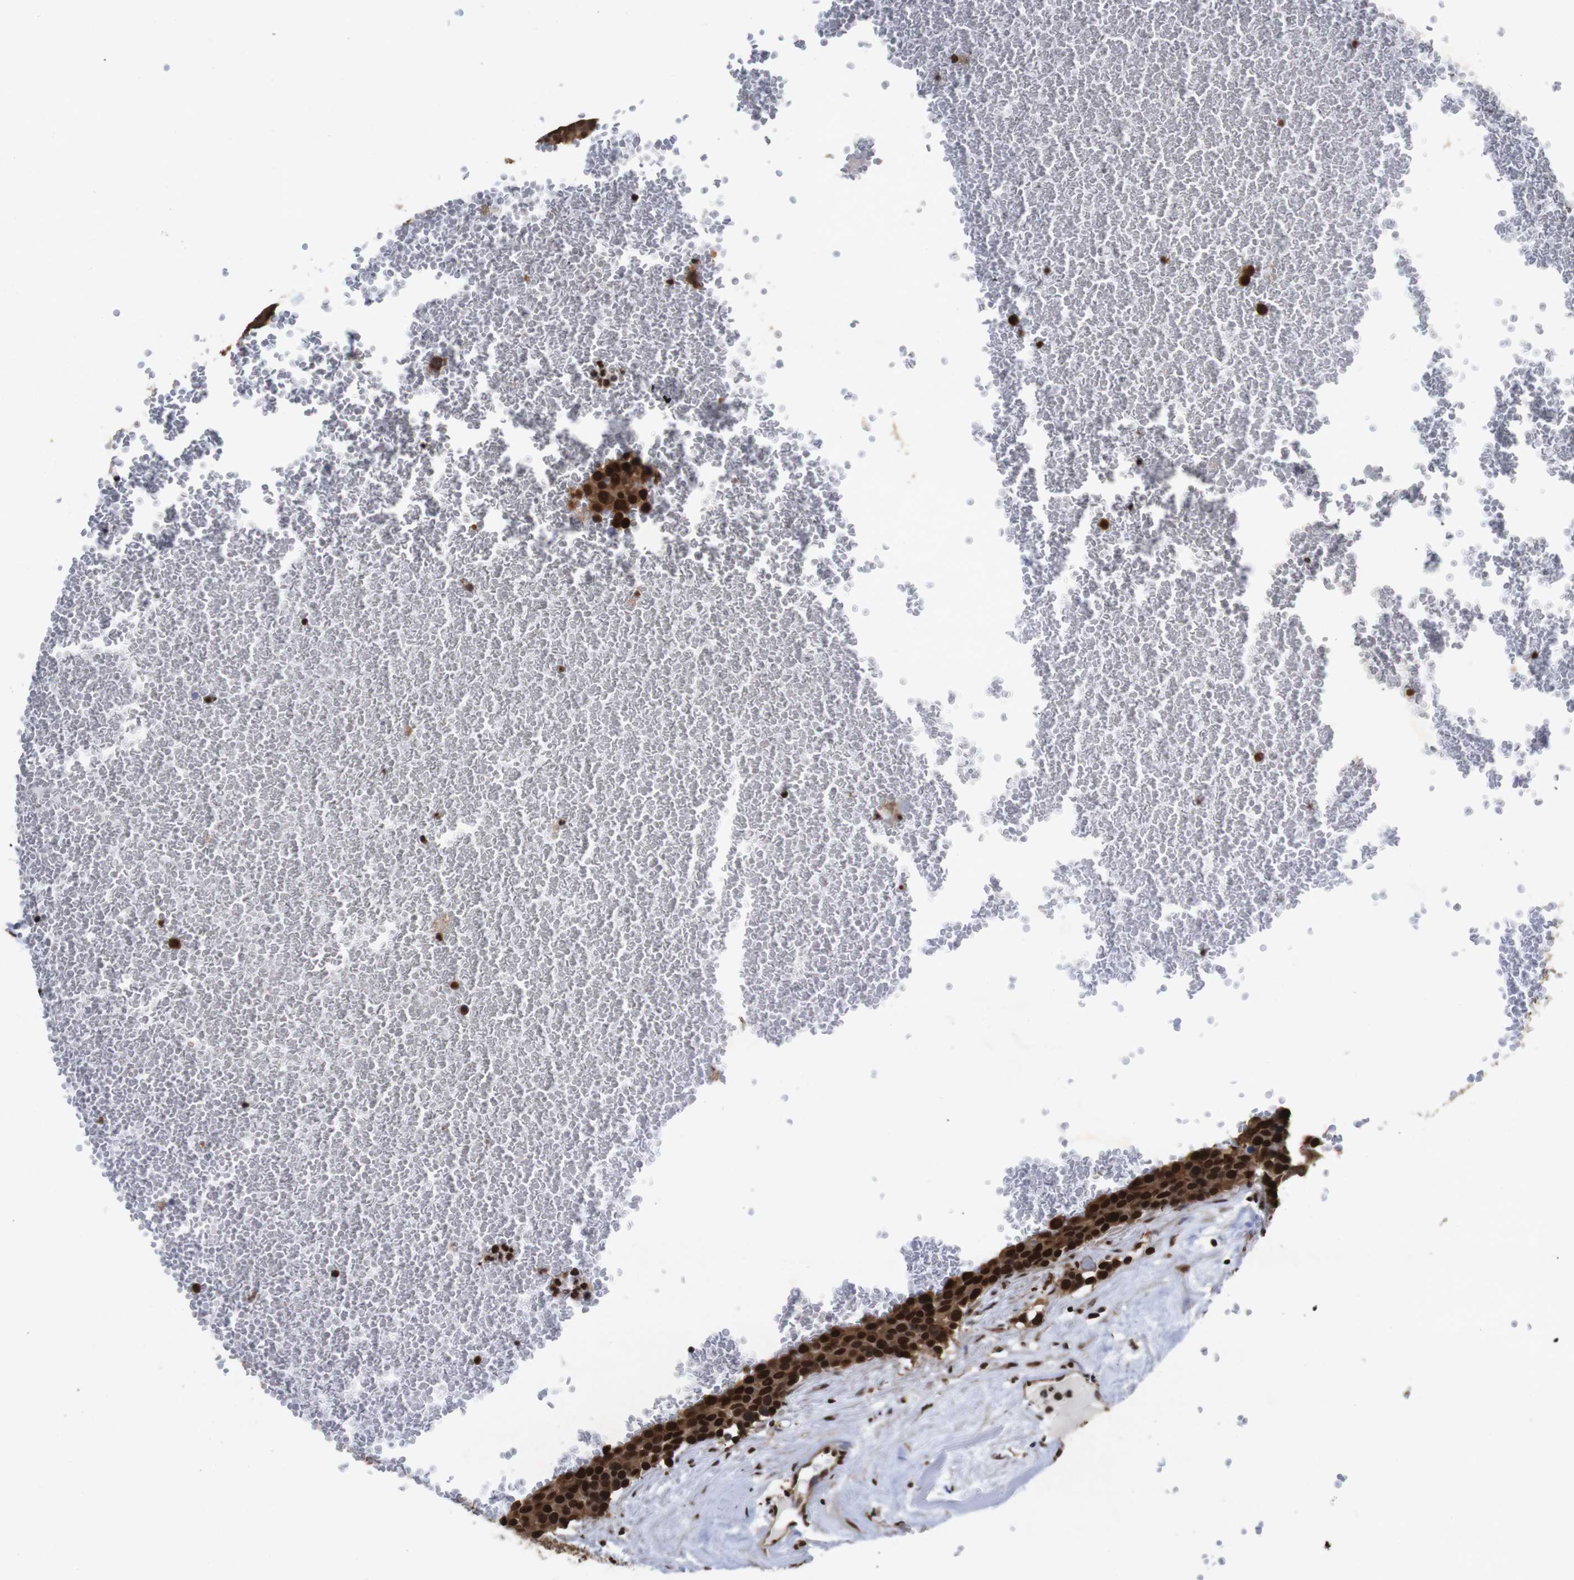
{"staining": {"intensity": "strong", "quantity": ">75%", "location": "cytoplasmic/membranous,nuclear"}, "tissue": "testis cancer", "cell_type": "Tumor cells", "image_type": "cancer", "snomed": [{"axis": "morphology", "description": "Seminoma, NOS"}, {"axis": "topography", "description": "Testis"}], "caption": "An image of seminoma (testis) stained for a protein reveals strong cytoplasmic/membranous and nuclear brown staining in tumor cells.", "gene": "SUMO3", "patient": {"sex": "male", "age": 71}}